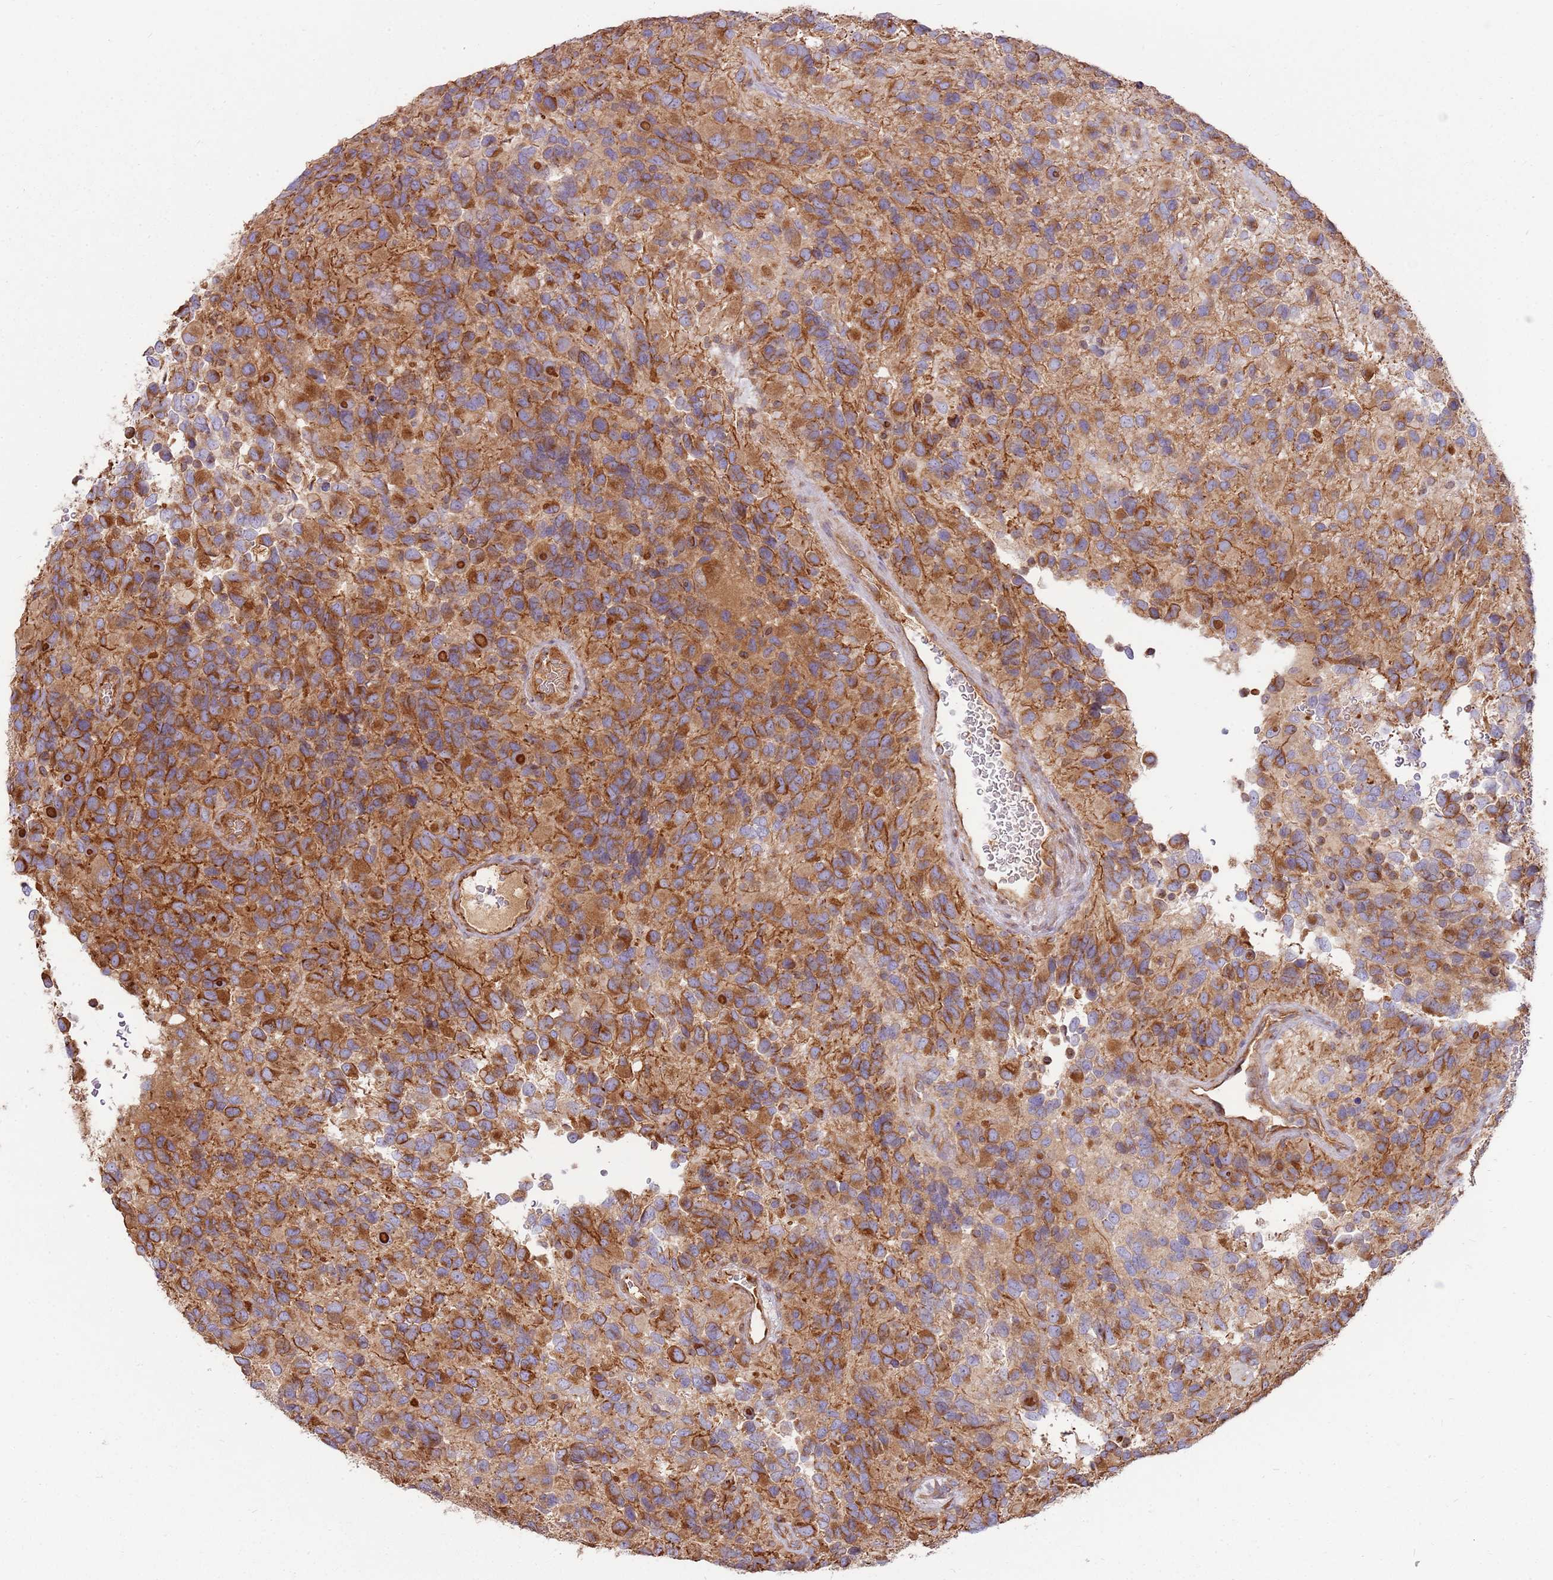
{"staining": {"intensity": "moderate", "quantity": ">75%", "location": "cytoplasmic/membranous"}, "tissue": "glioma", "cell_type": "Tumor cells", "image_type": "cancer", "snomed": [{"axis": "morphology", "description": "Glioma, malignant, High grade"}, {"axis": "topography", "description": "Brain"}], "caption": "Tumor cells display moderate cytoplasmic/membranous expression in approximately >75% of cells in malignant glioma (high-grade). The staining was performed using DAB (3,3'-diaminobenzidine), with brown indicating positive protein expression. Nuclei are stained blue with hematoxylin.", "gene": "EMC1", "patient": {"sex": "male", "age": 77}}